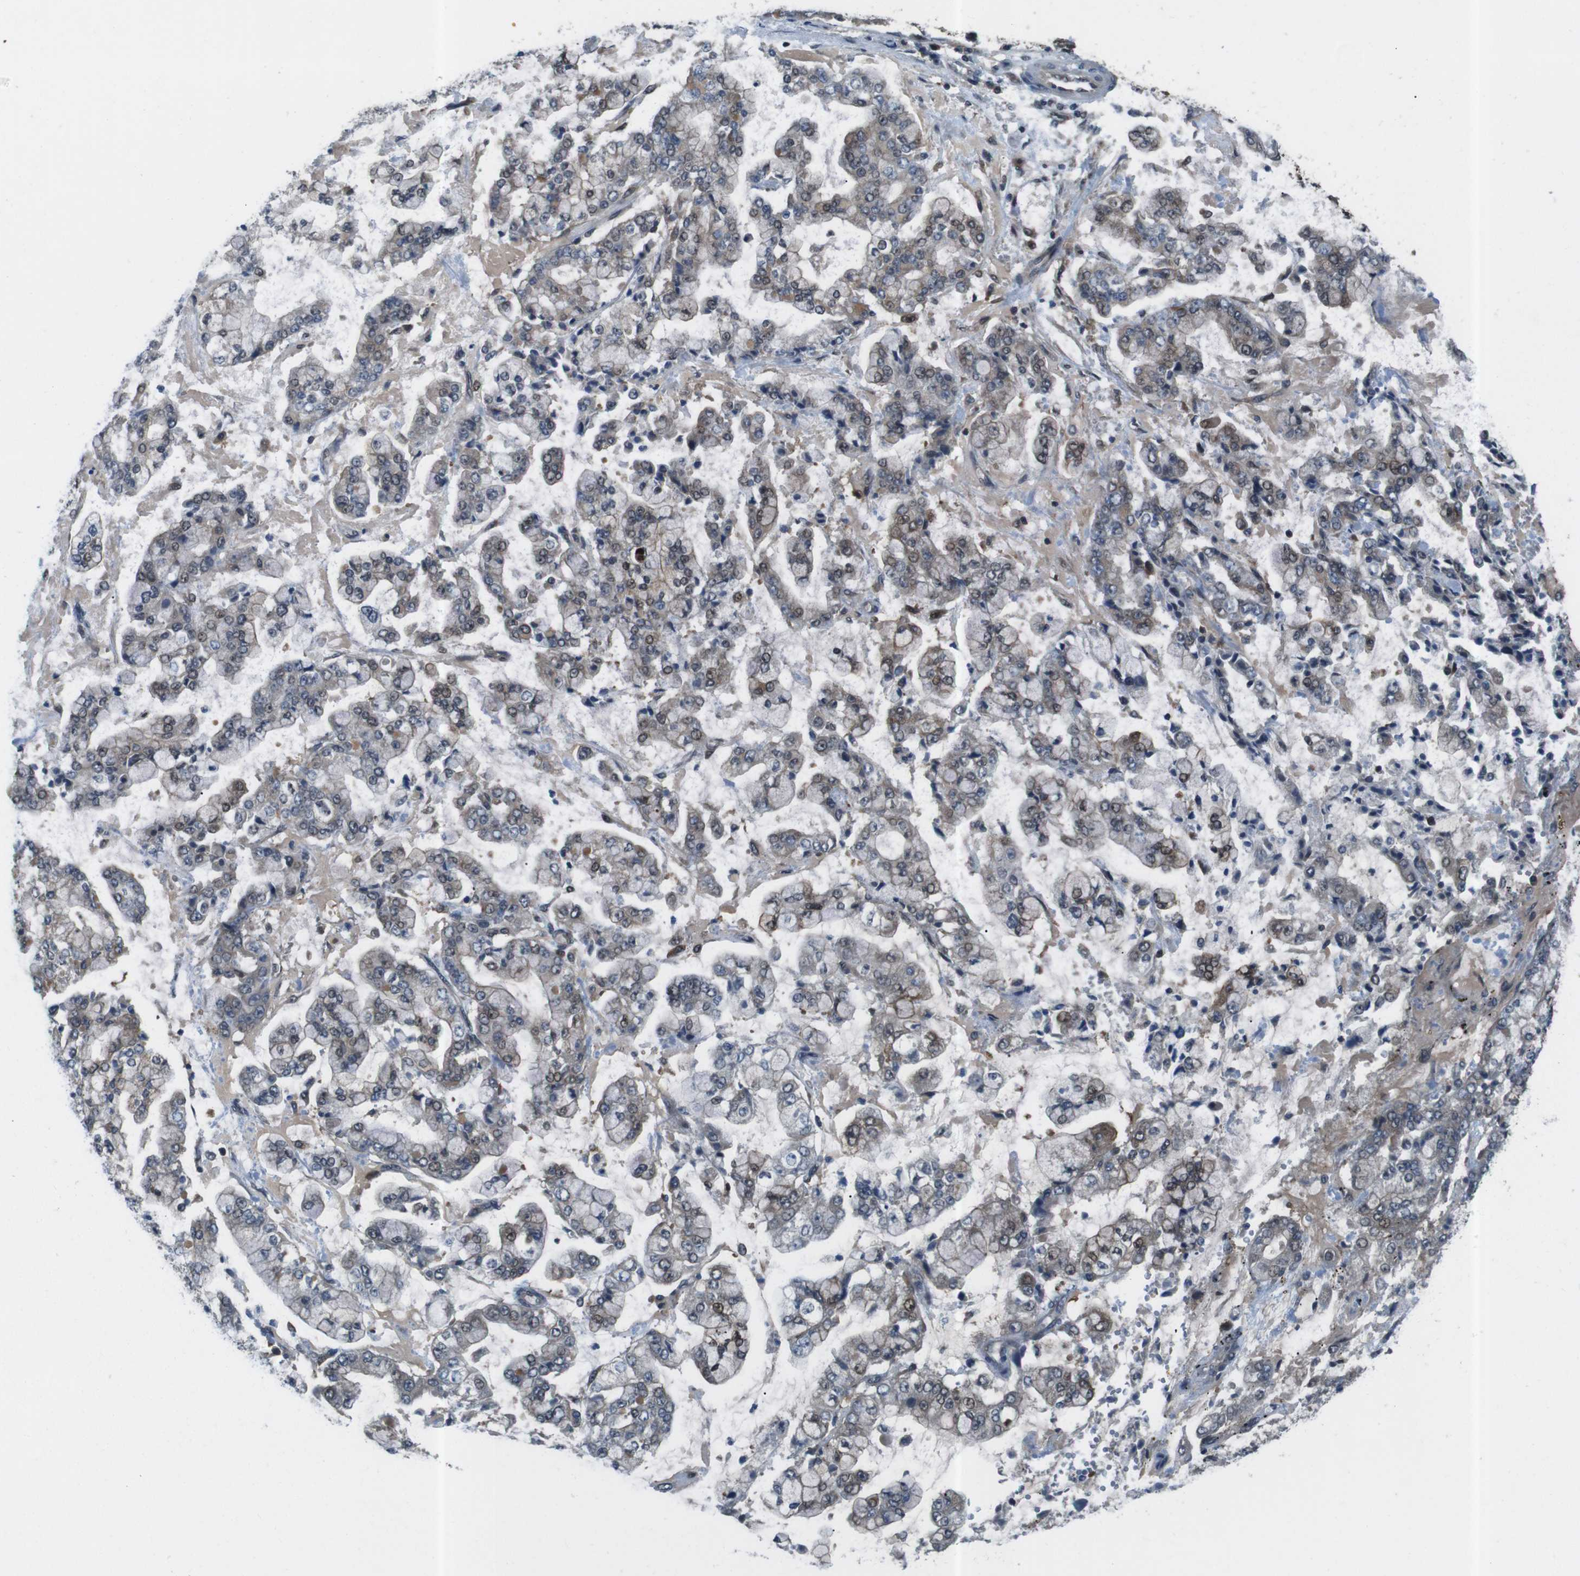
{"staining": {"intensity": "weak", "quantity": "25%-75%", "location": "cytoplasmic/membranous,nuclear"}, "tissue": "stomach cancer", "cell_type": "Tumor cells", "image_type": "cancer", "snomed": [{"axis": "morphology", "description": "Adenocarcinoma, NOS"}, {"axis": "topography", "description": "Stomach"}], "caption": "Protein positivity by IHC shows weak cytoplasmic/membranous and nuclear expression in approximately 25%-75% of tumor cells in stomach cancer.", "gene": "LRP5", "patient": {"sex": "male", "age": 76}}